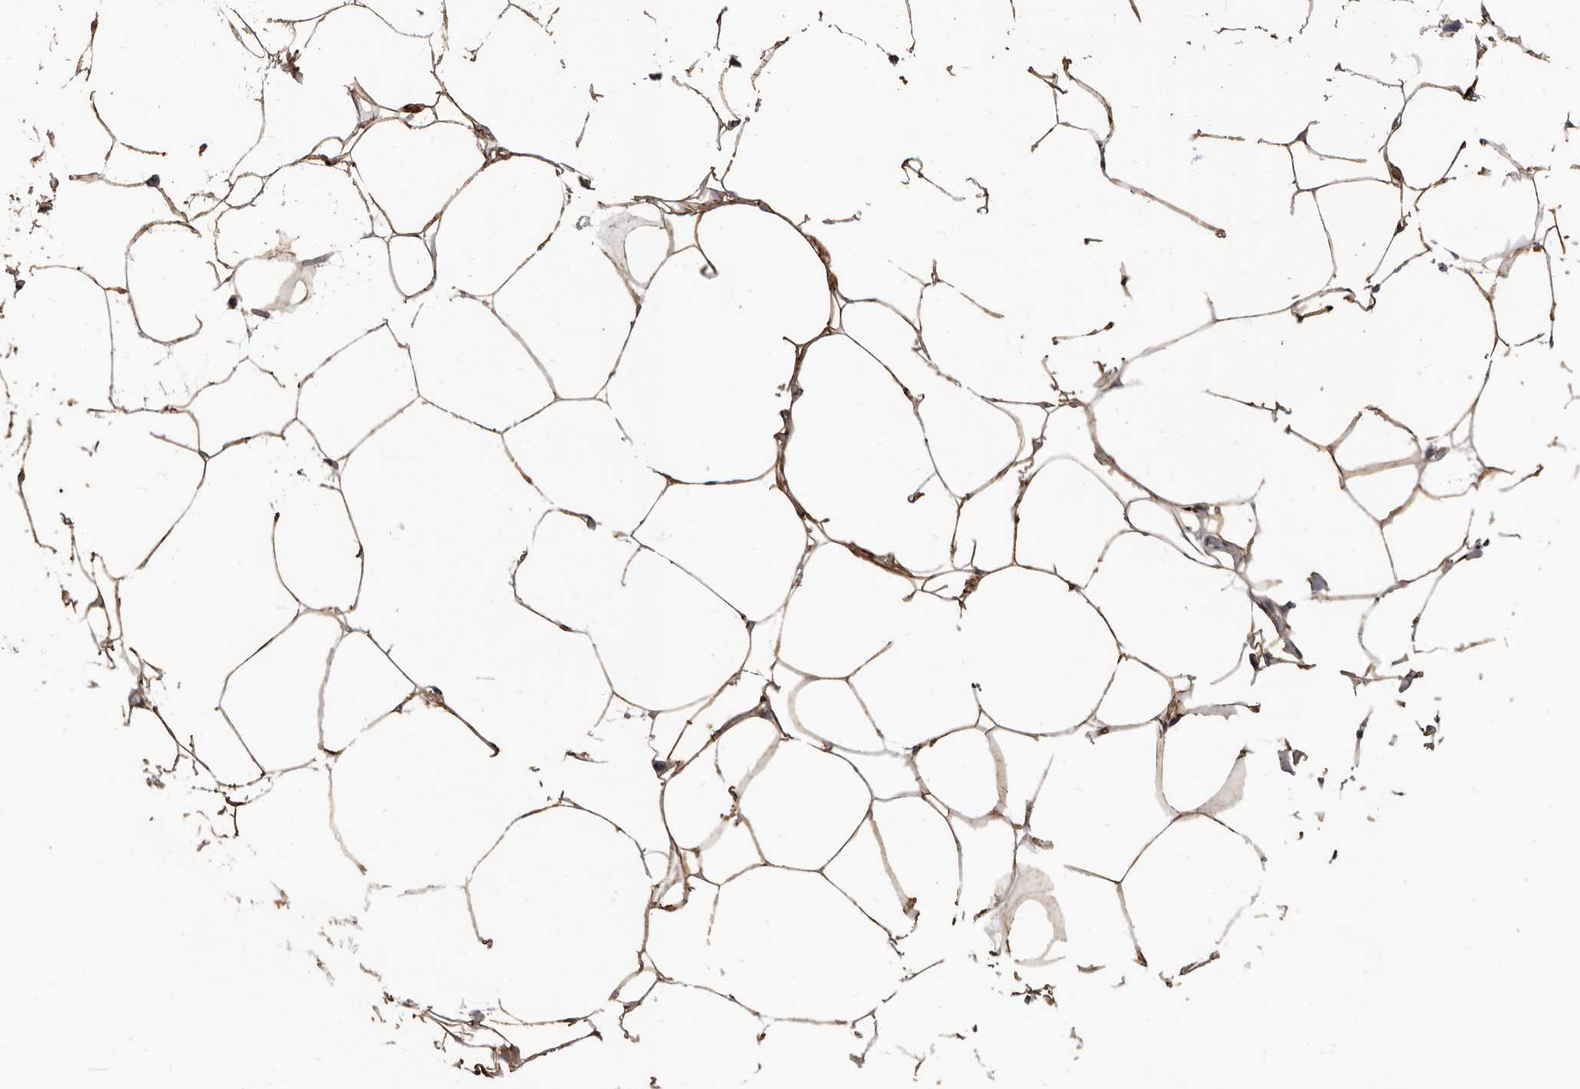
{"staining": {"intensity": "moderate", "quantity": ">75%", "location": "cytoplasmic/membranous"}, "tissue": "adipose tissue", "cell_type": "Adipocytes", "image_type": "normal", "snomed": [{"axis": "morphology", "description": "Normal tissue, NOS"}, {"axis": "morphology", "description": "Fibrosis, NOS"}, {"axis": "topography", "description": "Breast"}, {"axis": "topography", "description": "Adipose tissue"}], "caption": "This is a histology image of IHC staining of normal adipose tissue, which shows moderate positivity in the cytoplasmic/membranous of adipocytes.", "gene": "INAVA", "patient": {"sex": "female", "age": 39}}